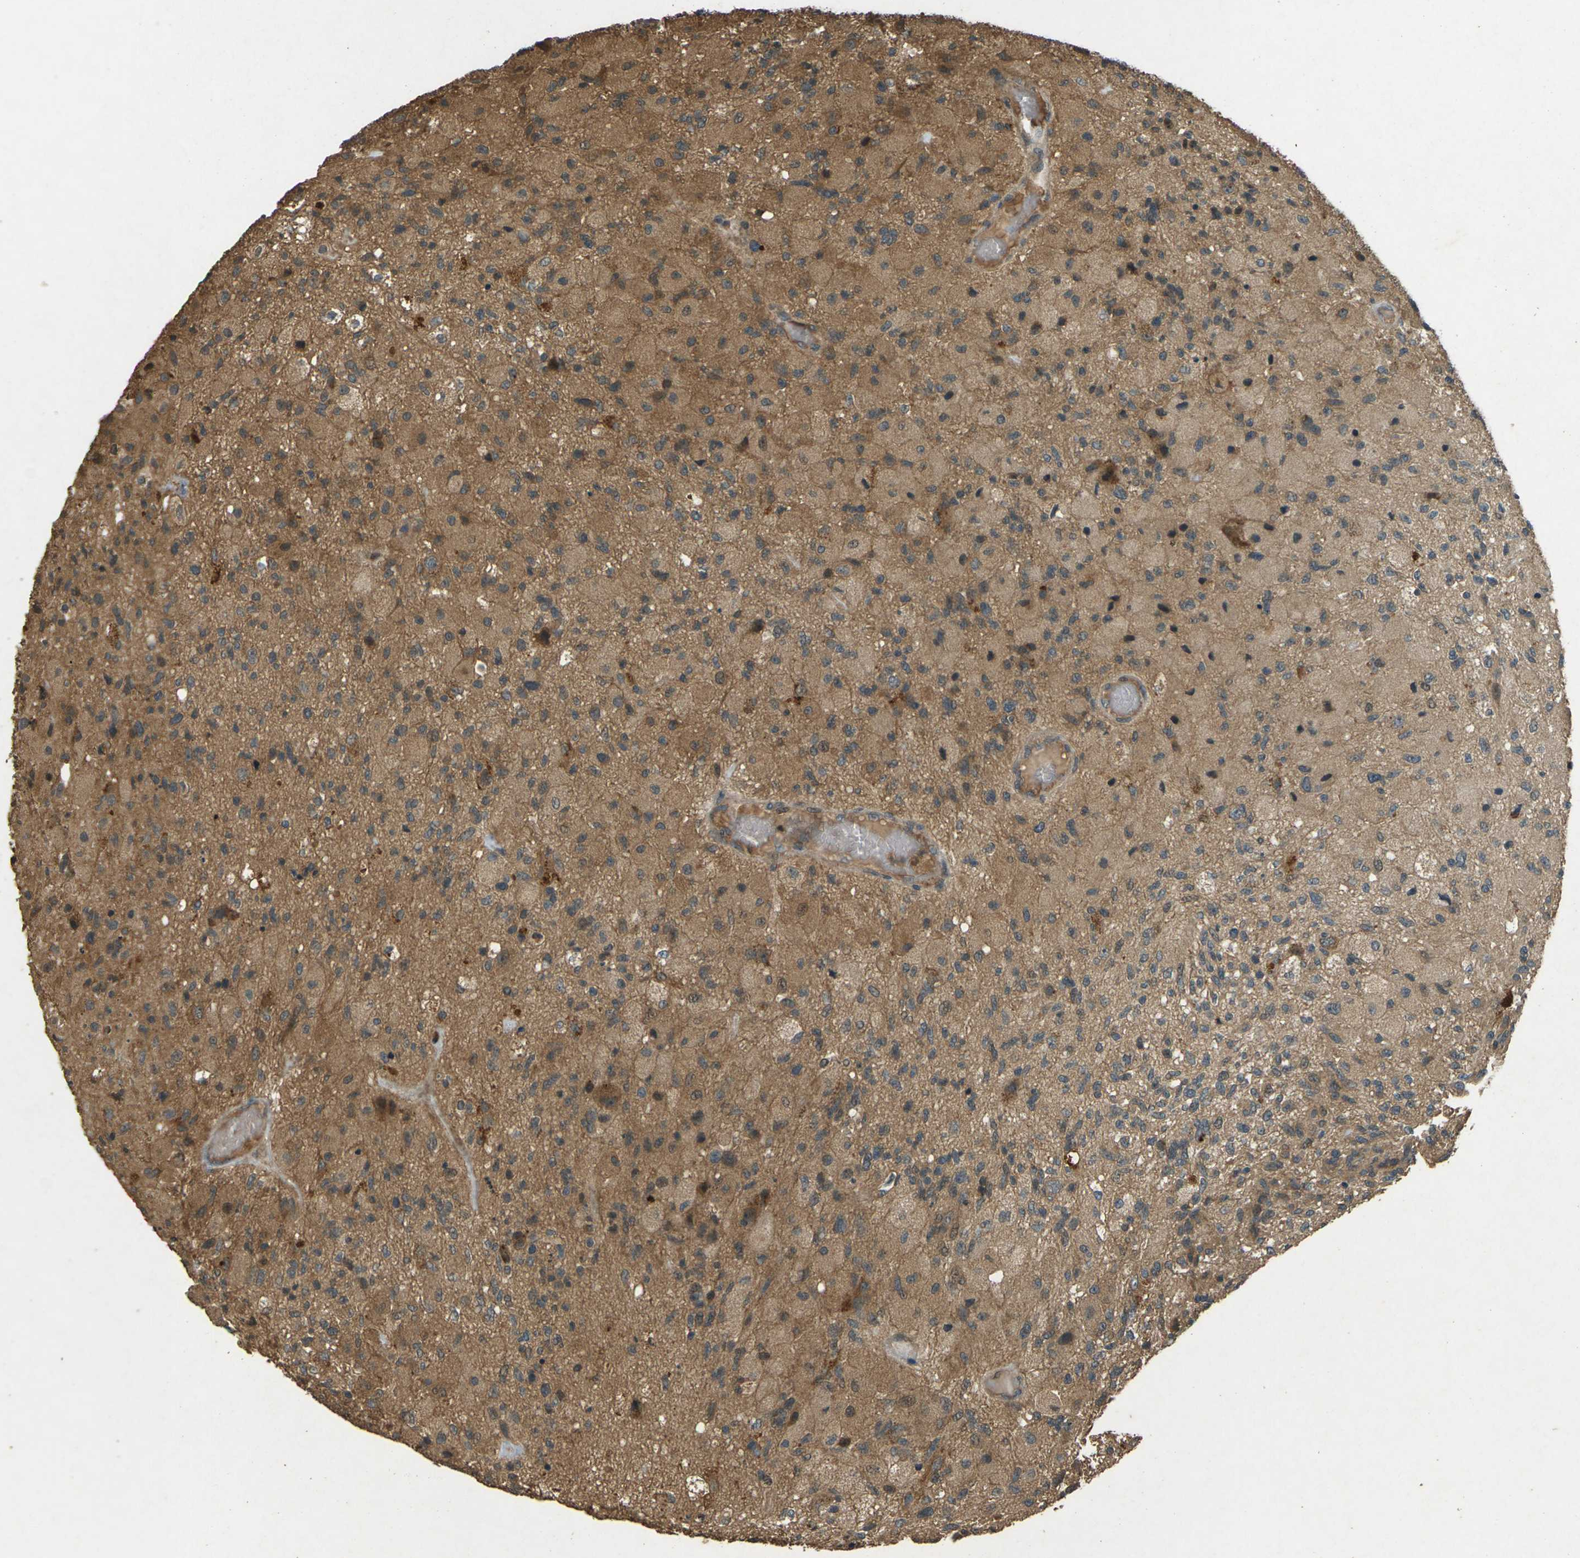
{"staining": {"intensity": "moderate", "quantity": ">75%", "location": "cytoplasmic/membranous"}, "tissue": "glioma", "cell_type": "Tumor cells", "image_type": "cancer", "snomed": [{"axis": "morphology", "description": "Normal tissue, NOS"}, {"axis": "morphology", "description": "Glioma, malignant, High grade"}, {"axis": "topography", "description": "Cerebral cortex"}], "caption": "Tumor cells reveal medium levels of moderate cytoplasmic/membranous expression in approximately >75% of cells in glioma.", "gene": "TAP1", "patient": {"sex": "male", "age": 77}}